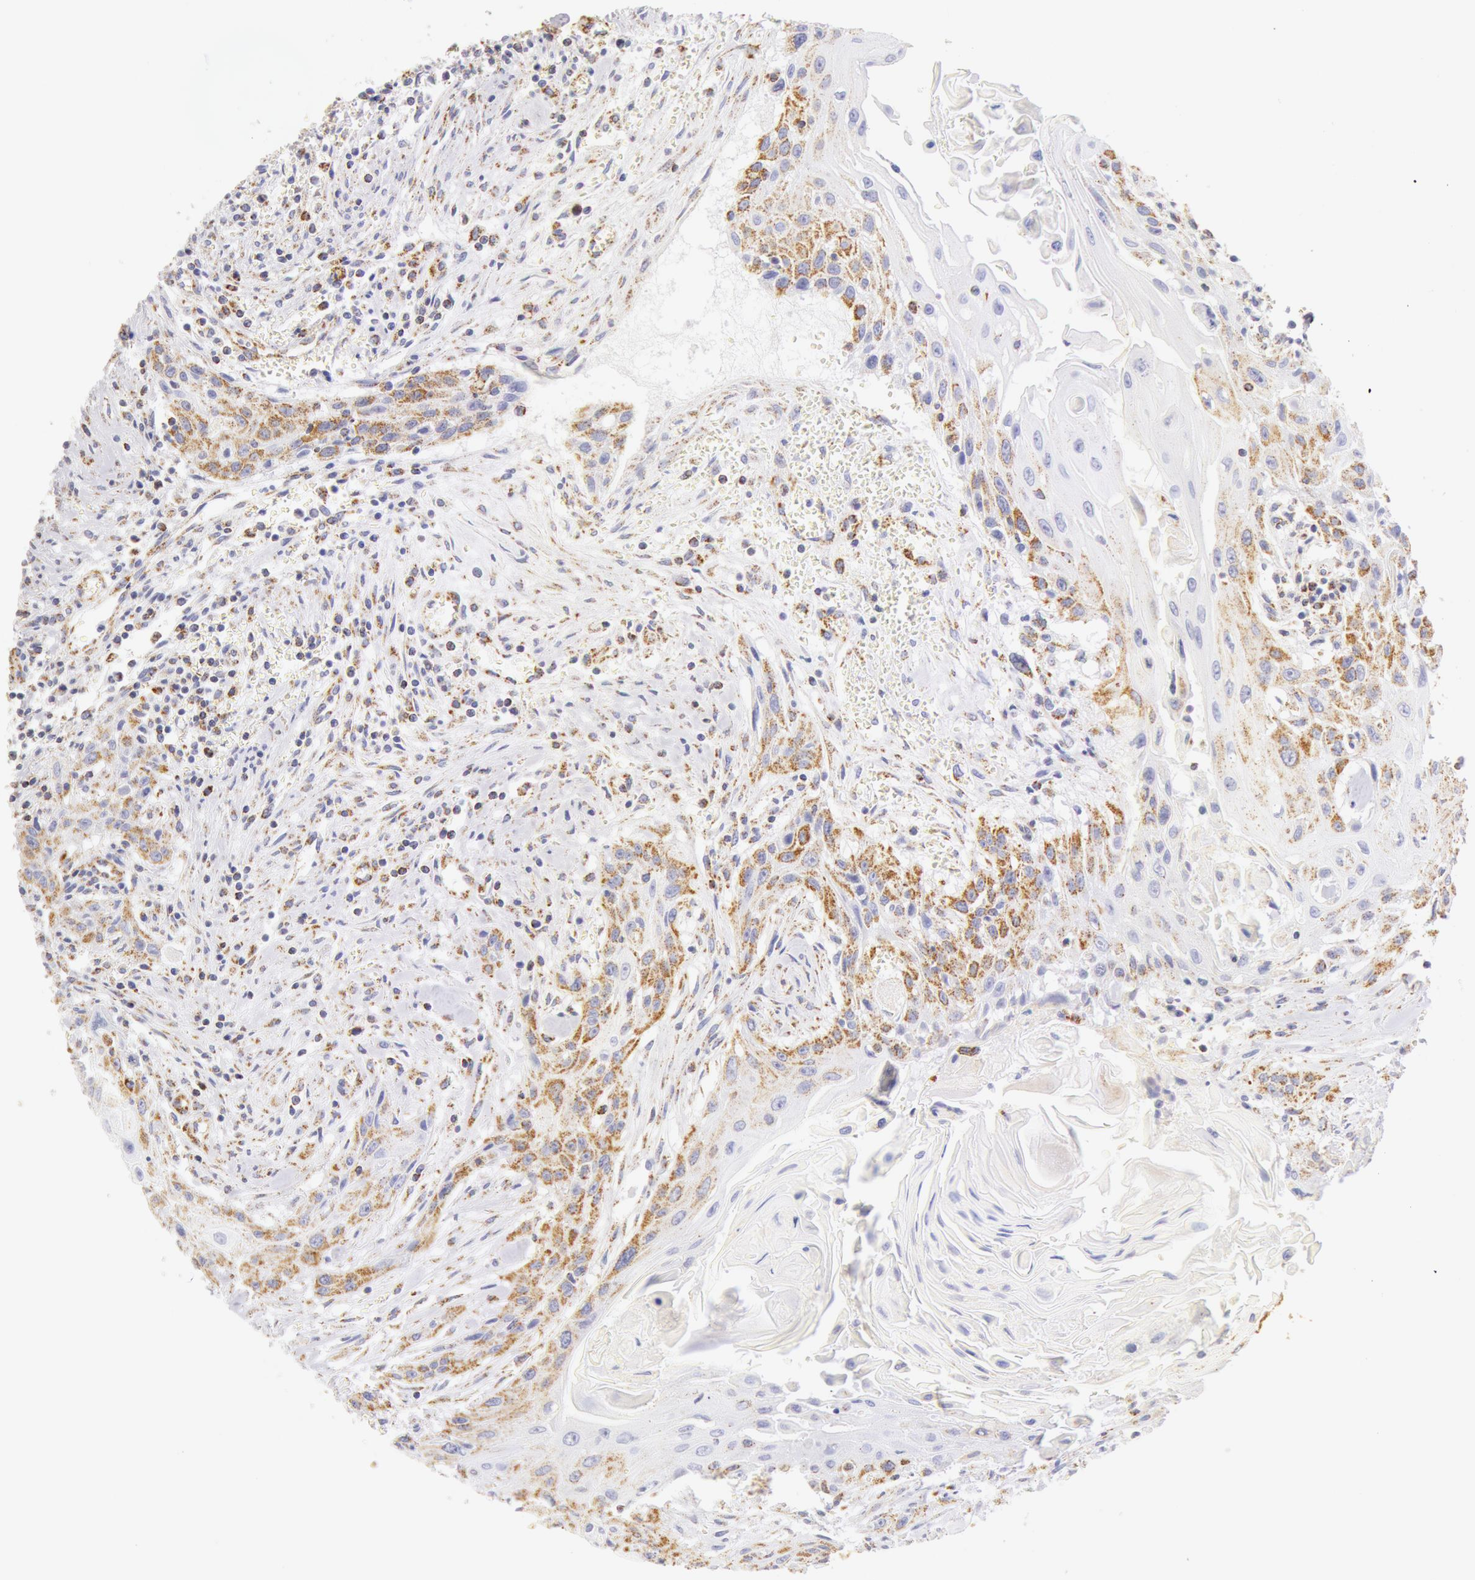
{"staining": {"intensity": "moderate", "quantity": "<25%", "location": "cytoplasmic/membranous"}, "tissue": "head and neck cancer", "cell_type": "Tumor cells", "image_type": "cancer", "snomed": [{"axis": "morphology", "description": "Squamous cell carcinoma, NOS"}, {"axis": "morphology", "description": "Squamous cell carcinoma, metastatic, NOS"}, {"axis": "topography", "description": "Lymph node"}, {"axis": "topography", "description": "Salivary gland"}, {"axis": "topography", "description": "Head-Neck"}], "caption": "Immunohistochemistry (IHC) (DAB (3,3'-diaminobenzidine)) staining of human head and neck cancer reveals moderate cytoplasmic/membranous protein expression in approximately <25% of tumor cells.", "gene": "ATP5F1B", "patient": {"sex": "female", "age": 74}}